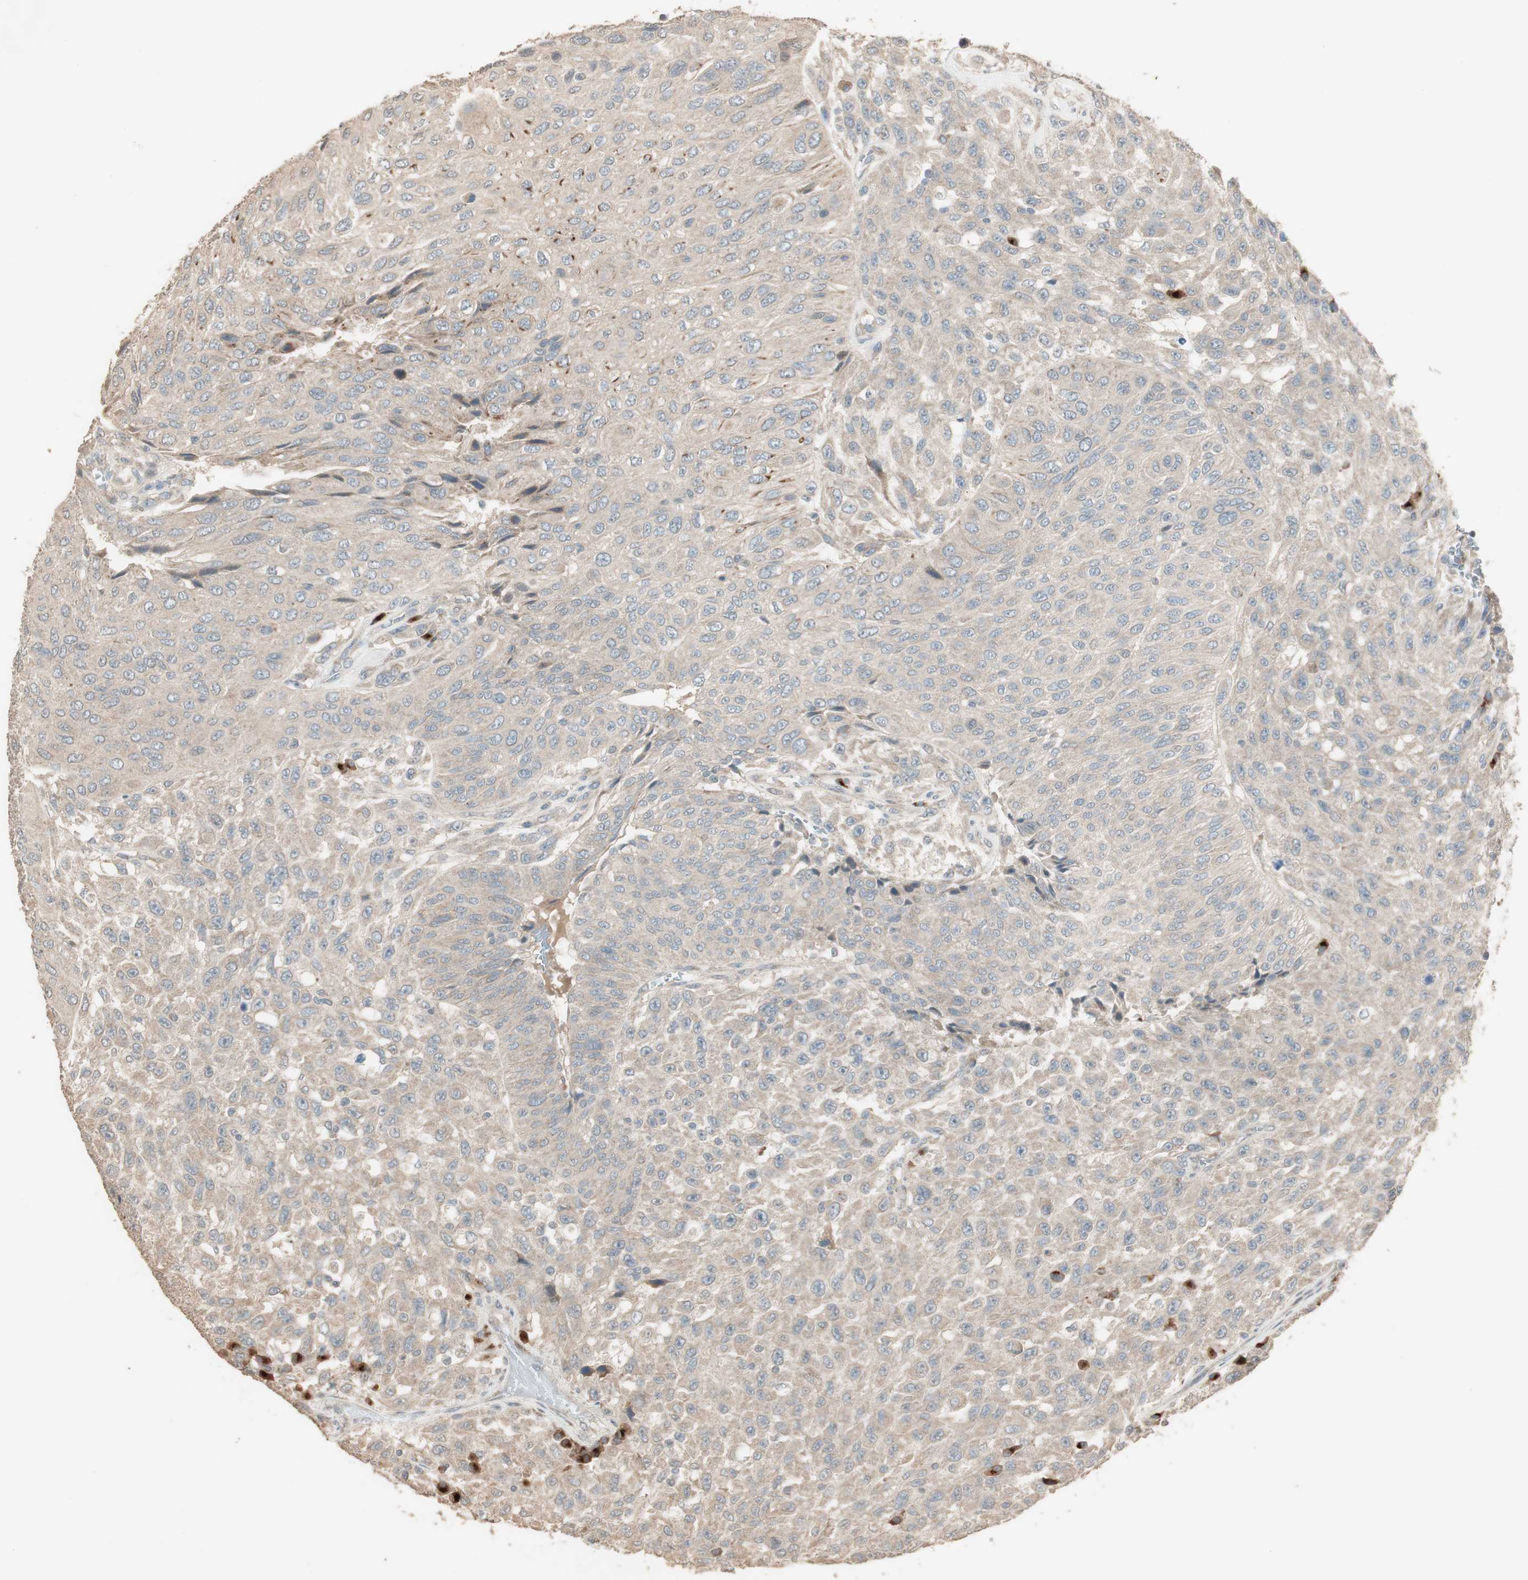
{"staining": {"intensity": "moderate", "quantity": ">75%", "location": "cytoplasmic/membranous"}, "tissue": "urothelial cancer", "cell_type": "Tumor cells", "image_type": "cancer", "snomed": [{"axis": "morphology", "description": "Urothelial carcinoma, High grade"}, {"axis": "topography", "description": "Urinary bladder"}], "caption": "Protein staining of urothelial carcinoma (high-grade) tissue reveals moderate cytoplasmic/membranous positivity in approximately >75% of tumor cells.", "gene": "RARRES1", "patient": {"sex": "male", "age": 66}}